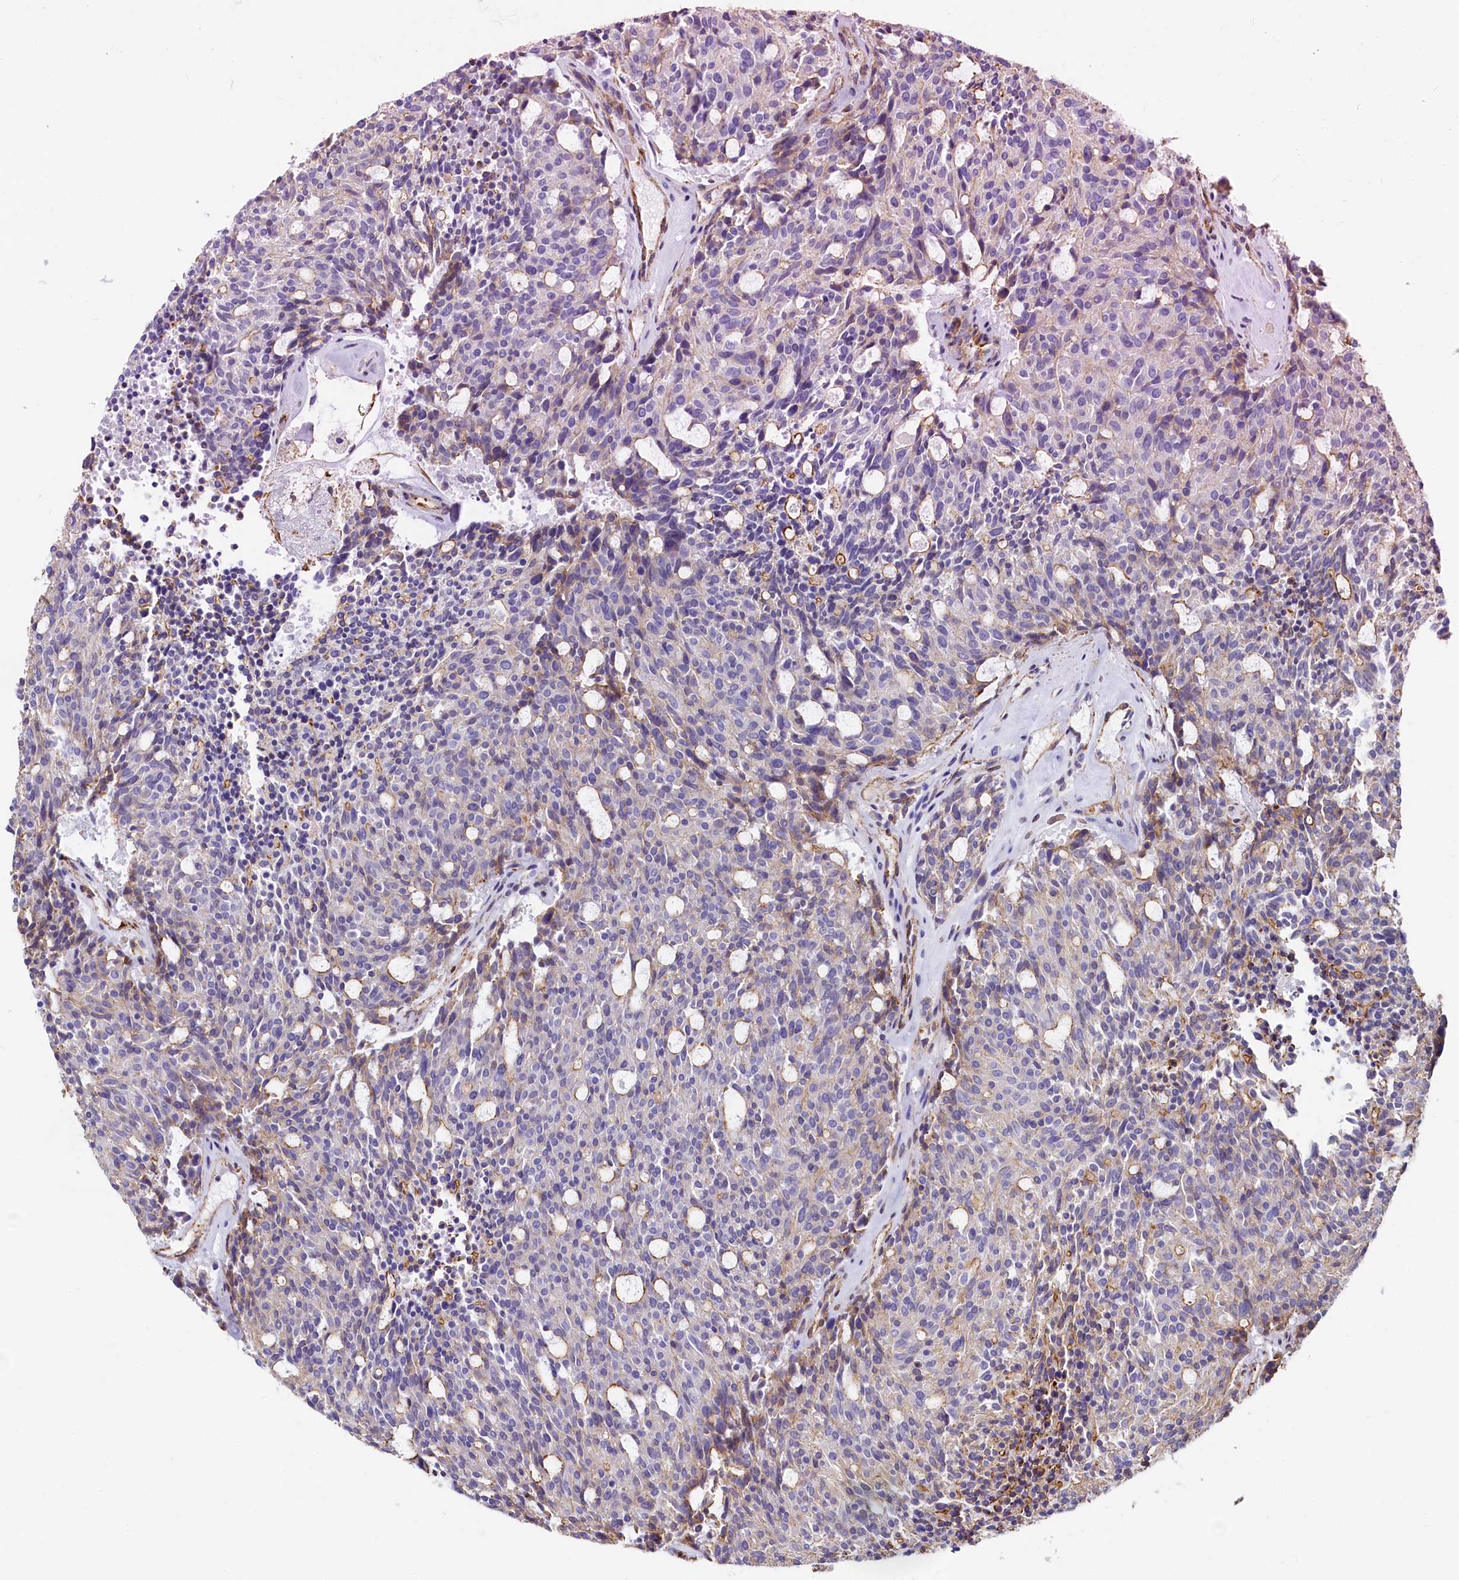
{"staining": {"intensity": "weak", "quantity": "<25%", "location": "cytoplasmic/membranous"}, "tissue": "carcinoid", "cell_type": "Tumor cells", "image_type": "cancer", "snomed": [{"axis": "morphology", "description": "Carcinoid, malignant, NOS"}, {"axis": "topography", "description": "Pancreas"}], "caption": "This is a image of immunohistochemistry (IHC) staining of carcinoid, which shows no staining in tumor cells.", "gene": "THBS1", "patient": {"sex": "female", "age": 54}}